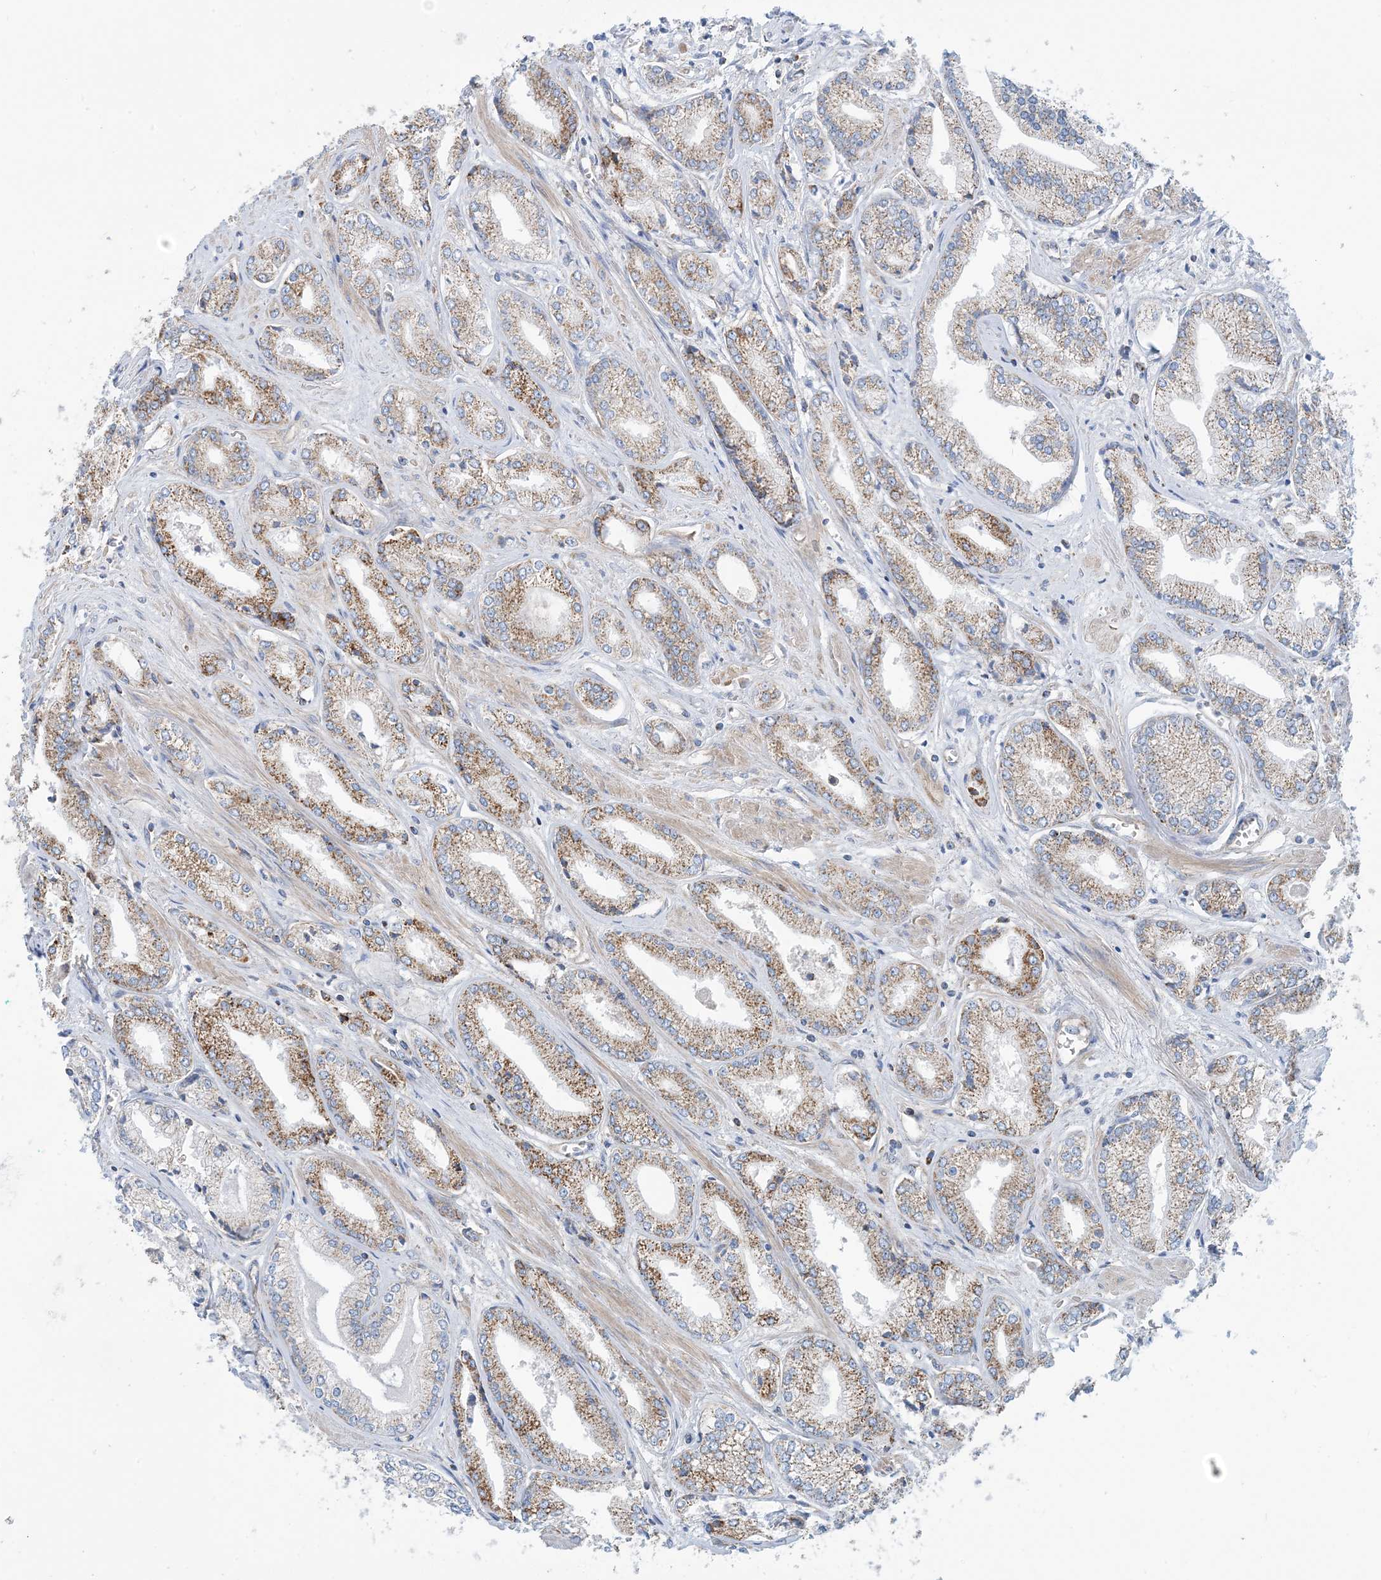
{"staining": {"intensity": "moderate", "quantity": "25%-75%", "location": "cytoplasmic/membranous"}, "tissue": "prostate cancer", "cell_type": "Tumor cells", "image_type": "cancer", "snomed": [{"axis": "morphology", "description": "Adenocarcinoma, Low grade"}, {"axis": "topography", "description": "Prostate"}], "caption": "Prostate cancer (low-grade adenocarcinoma) tissue exhibits moderate cytoplasmic/membranous staining in about 25%-75% of tumor cells", "gene": "PHOSPHO2", "patient": {"sex": "male", "age": 60}}